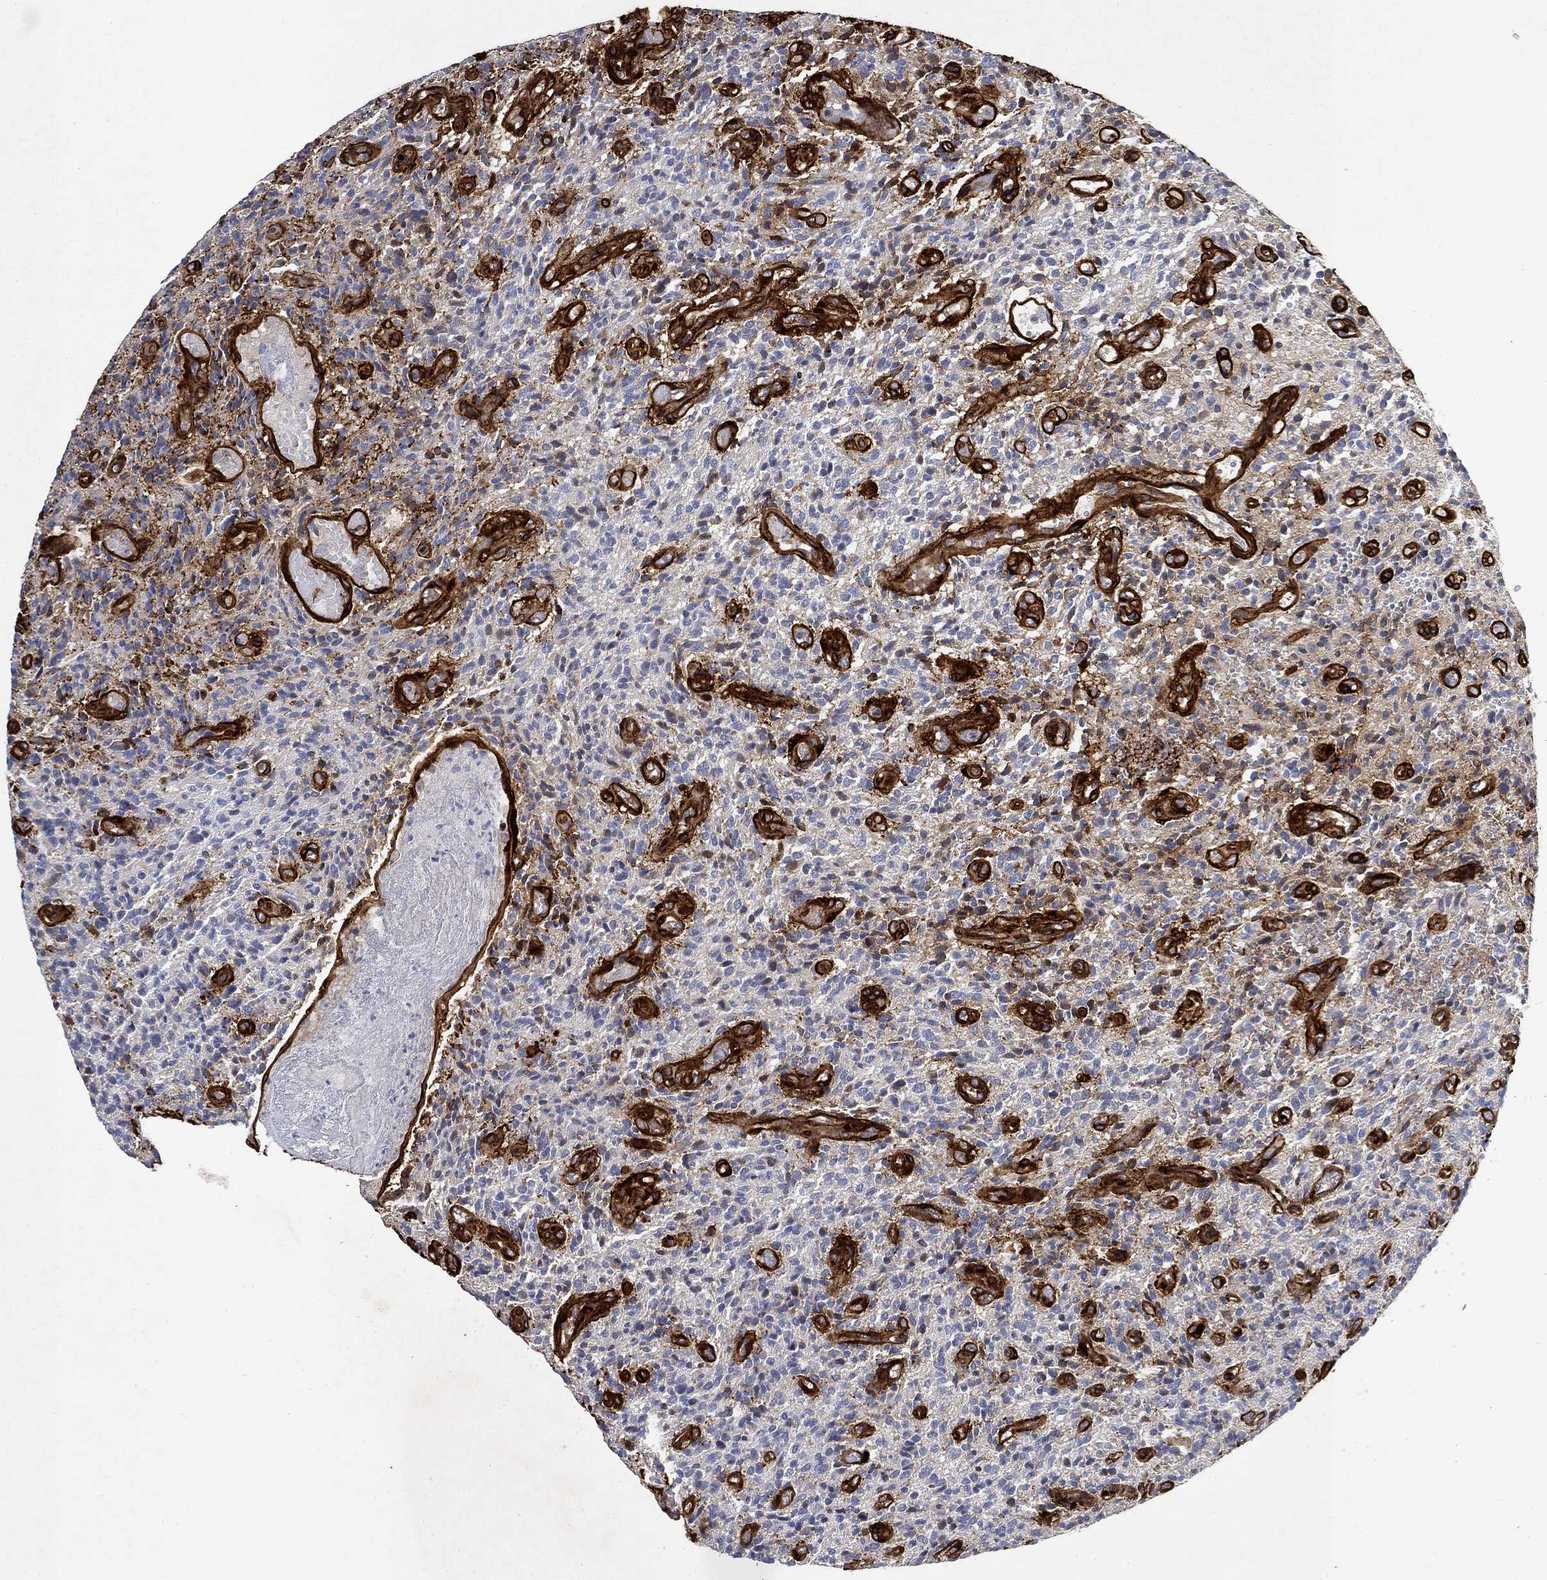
{"staining": {"intensity": "negative", "quantity": "none", "location": "none"}, "tissue": "glioma", "cell_type": "Tumor cells", "image_type": "cancer", "snomed": [{"axis": "morphology", "description": "Glioma, malignant, High grade"}, {"axis": "topography", "description": "Brain"}], "caption": "Immunohistochemistry of malignant glioma (high-grade) displays no positivity in tumor cells.", "gene": "COL4A2", "patient": {"sex": "male", "age": 64}}